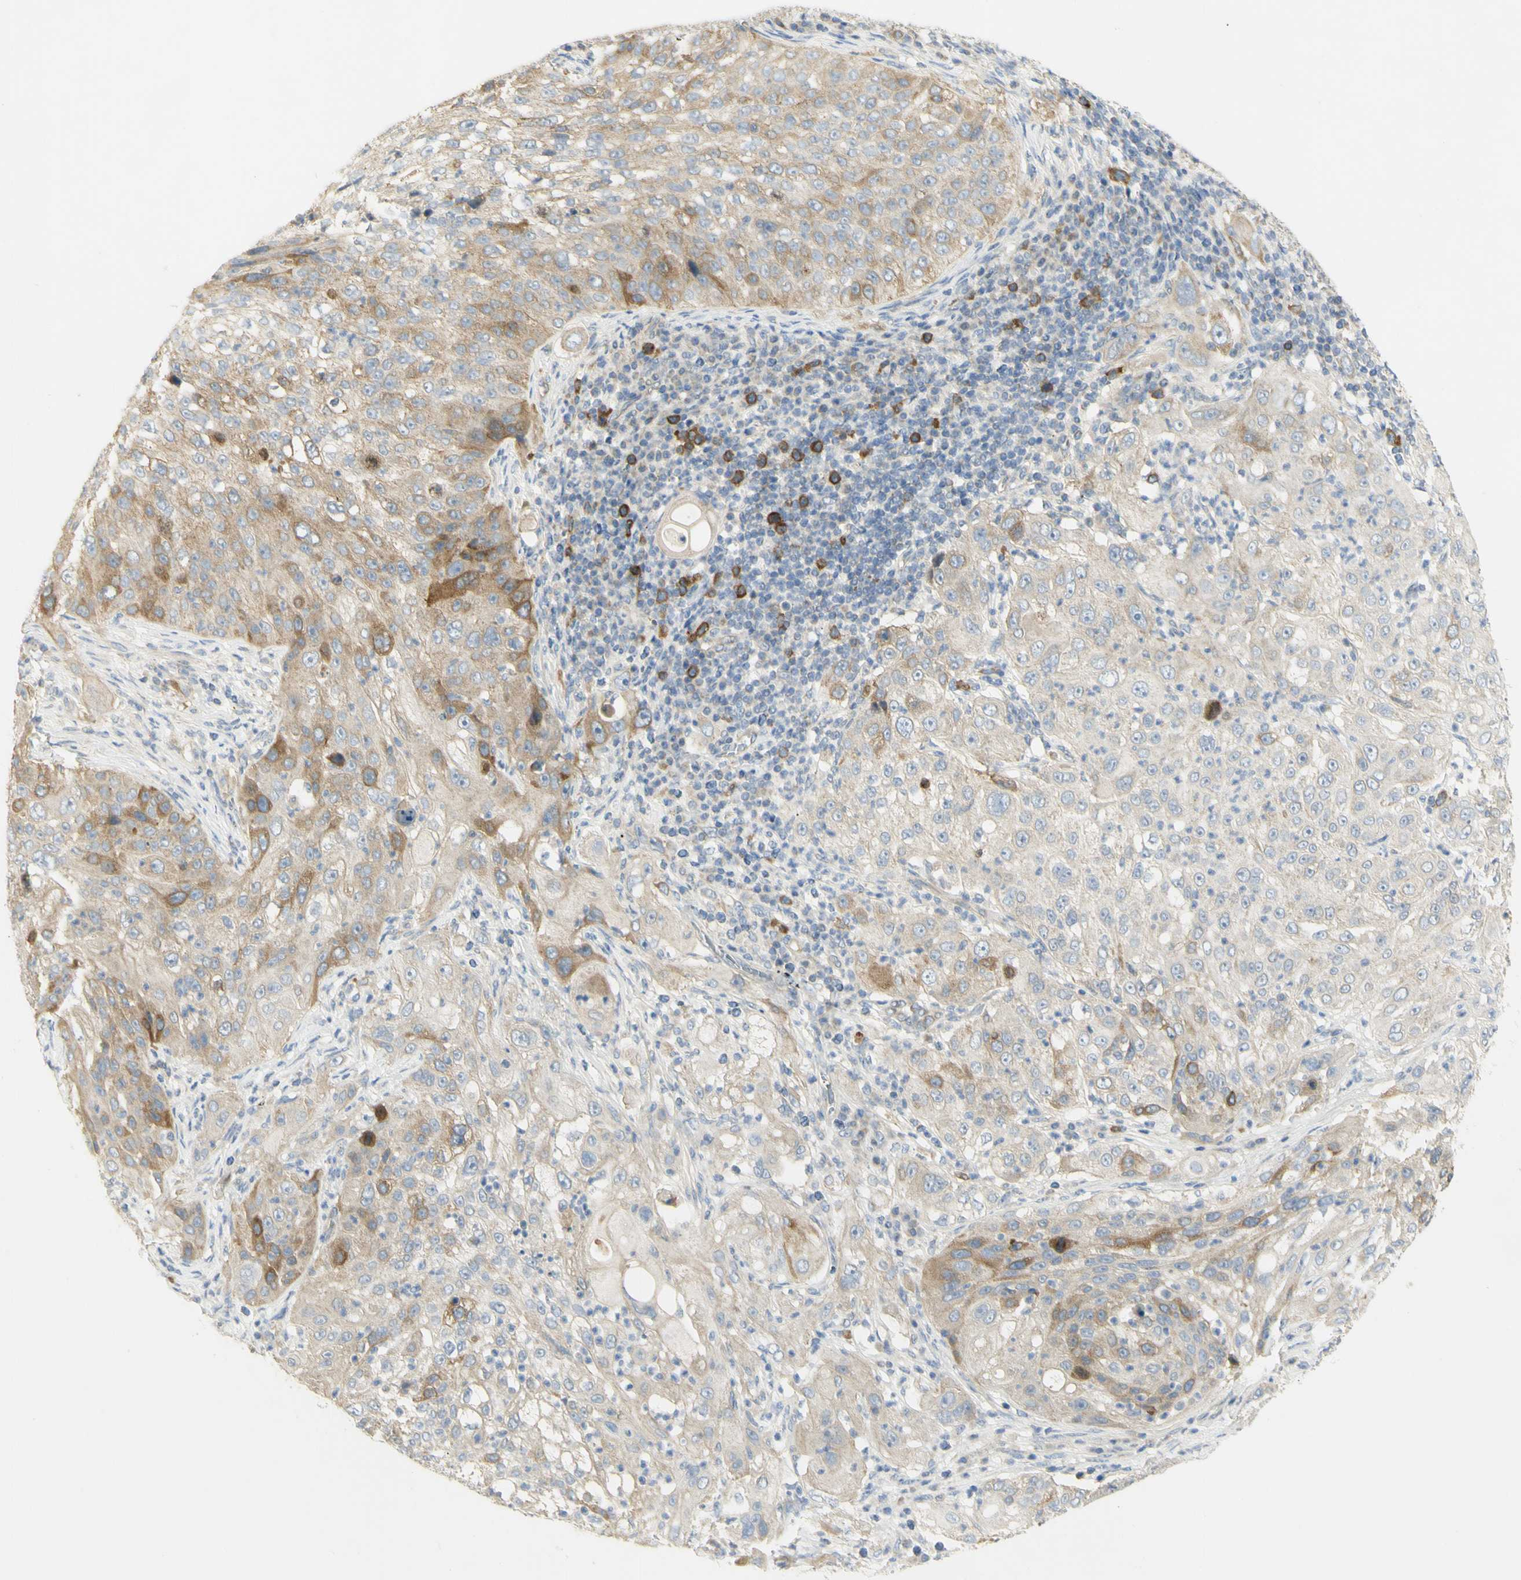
{"staining": {"intensity": "moderate", "quantity": ">75%", "location": "cytoplasmic/membranous"}, "tissue": "lung cancer", "cell_type": "Tumor cells", "image_type": "cancer", "snomed": [{"axis": "morphology", "description": "Inflammation, NOS"}, {"axis": "morphology", "description": "Squamous cell carcinoma, NOS"}, {"axis": "topography", "description": "Lymph node"}, {"axis": "topography", "description": "Soft tissue"}, {"axis": "topography", "description": "Lung"}], "caption": "This is a histology image of immunohistochemistry (IHC) staining of lung cancer, which shows moderate positivity in the cytoplasmic/membranous of tumor cells.", "gene": "KIF11", "patient": {"sex": "male", "age": 66}}